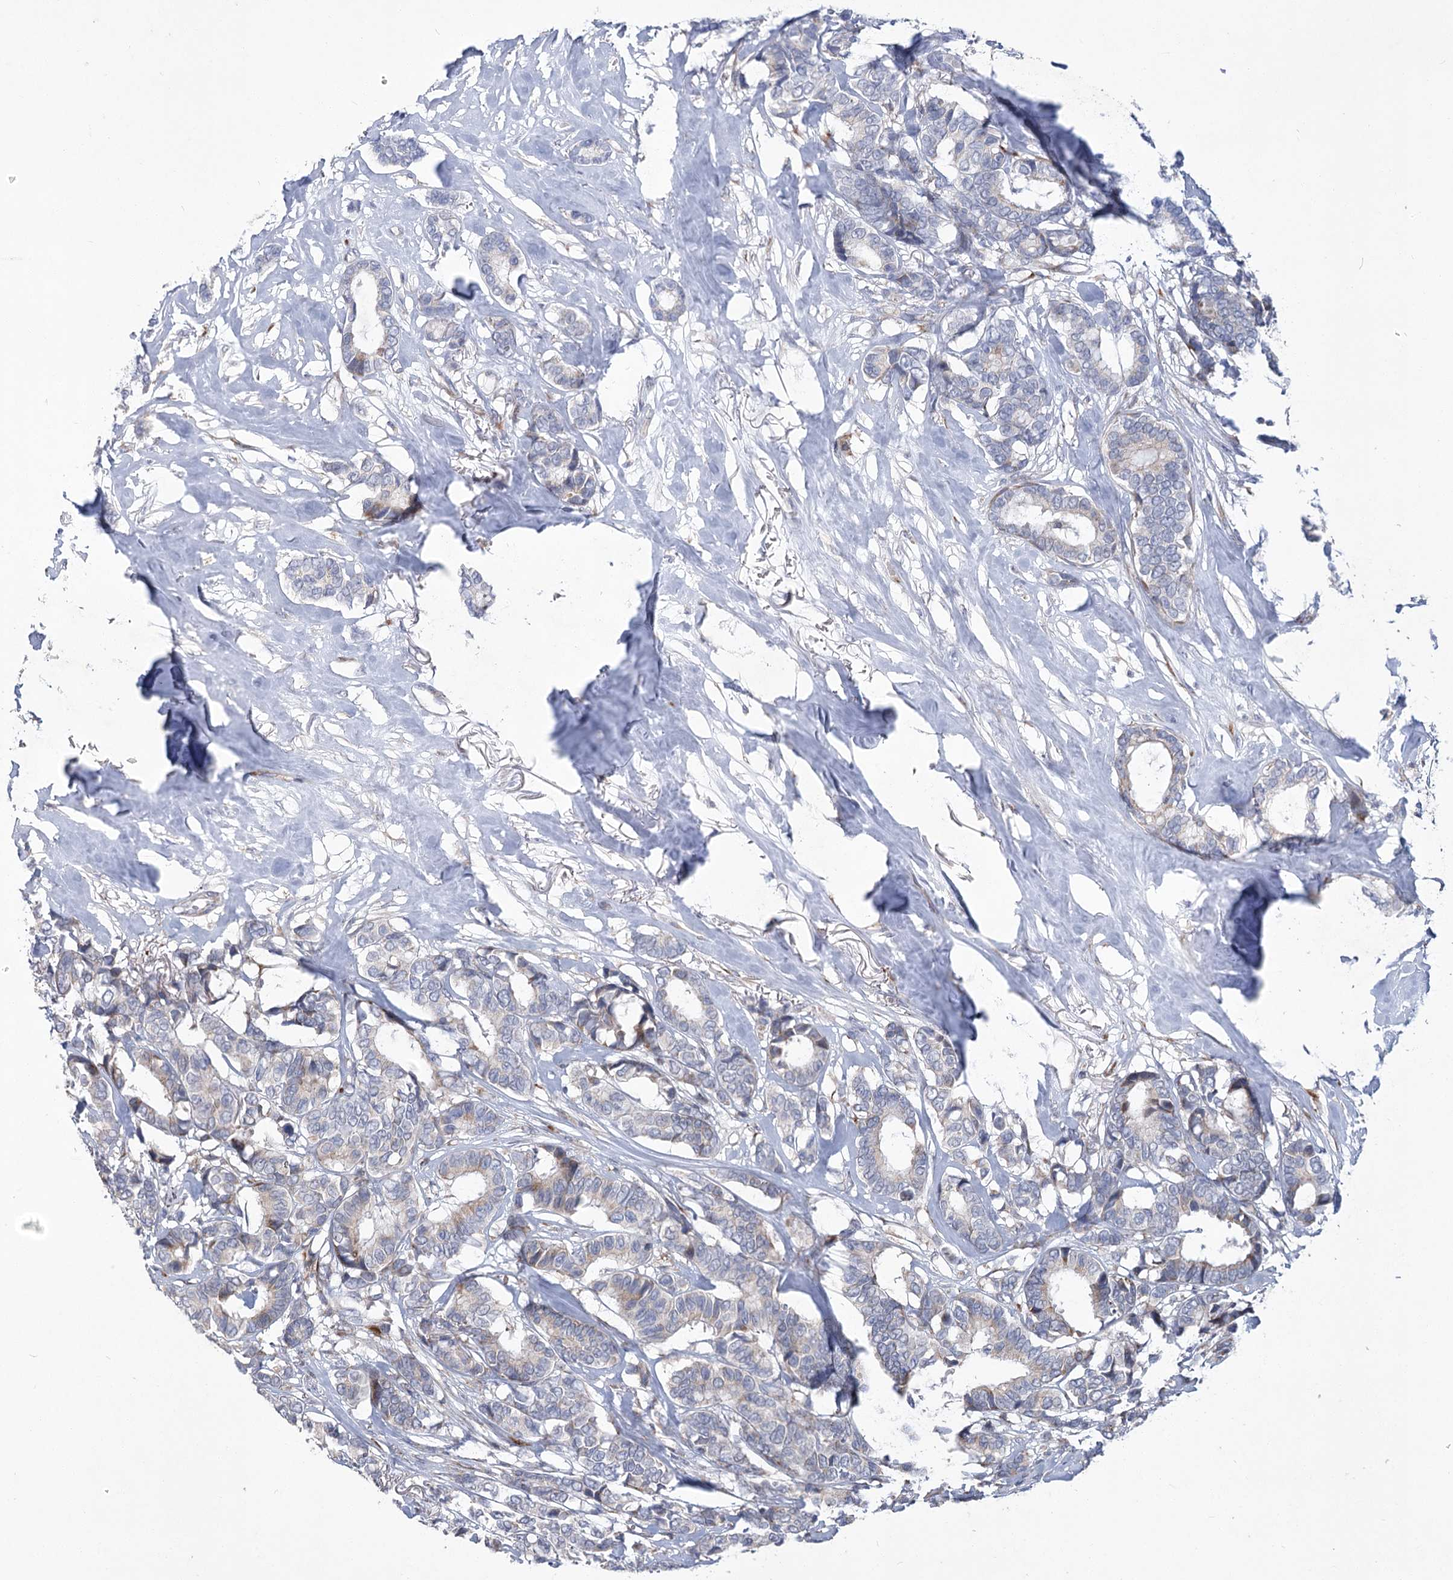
{"staining": {"intensity": "negative", "quantity": "none", "location": "none"}, "tissue": "breast cancer", "cell_type": "Tumor cells", "image_type": "cancer", "snomed": [{"axis": "morphology", "description": "Duct carcinoma"}, {"axis": "topography", "description": "Breast"}], "caption": "Intraductal carcinoma (breast) was stained to show a protein in brown. There is no significant expression in tumor cells.", "gene": "GCNT4", "patient": {"sex": "female", "age": 87}}